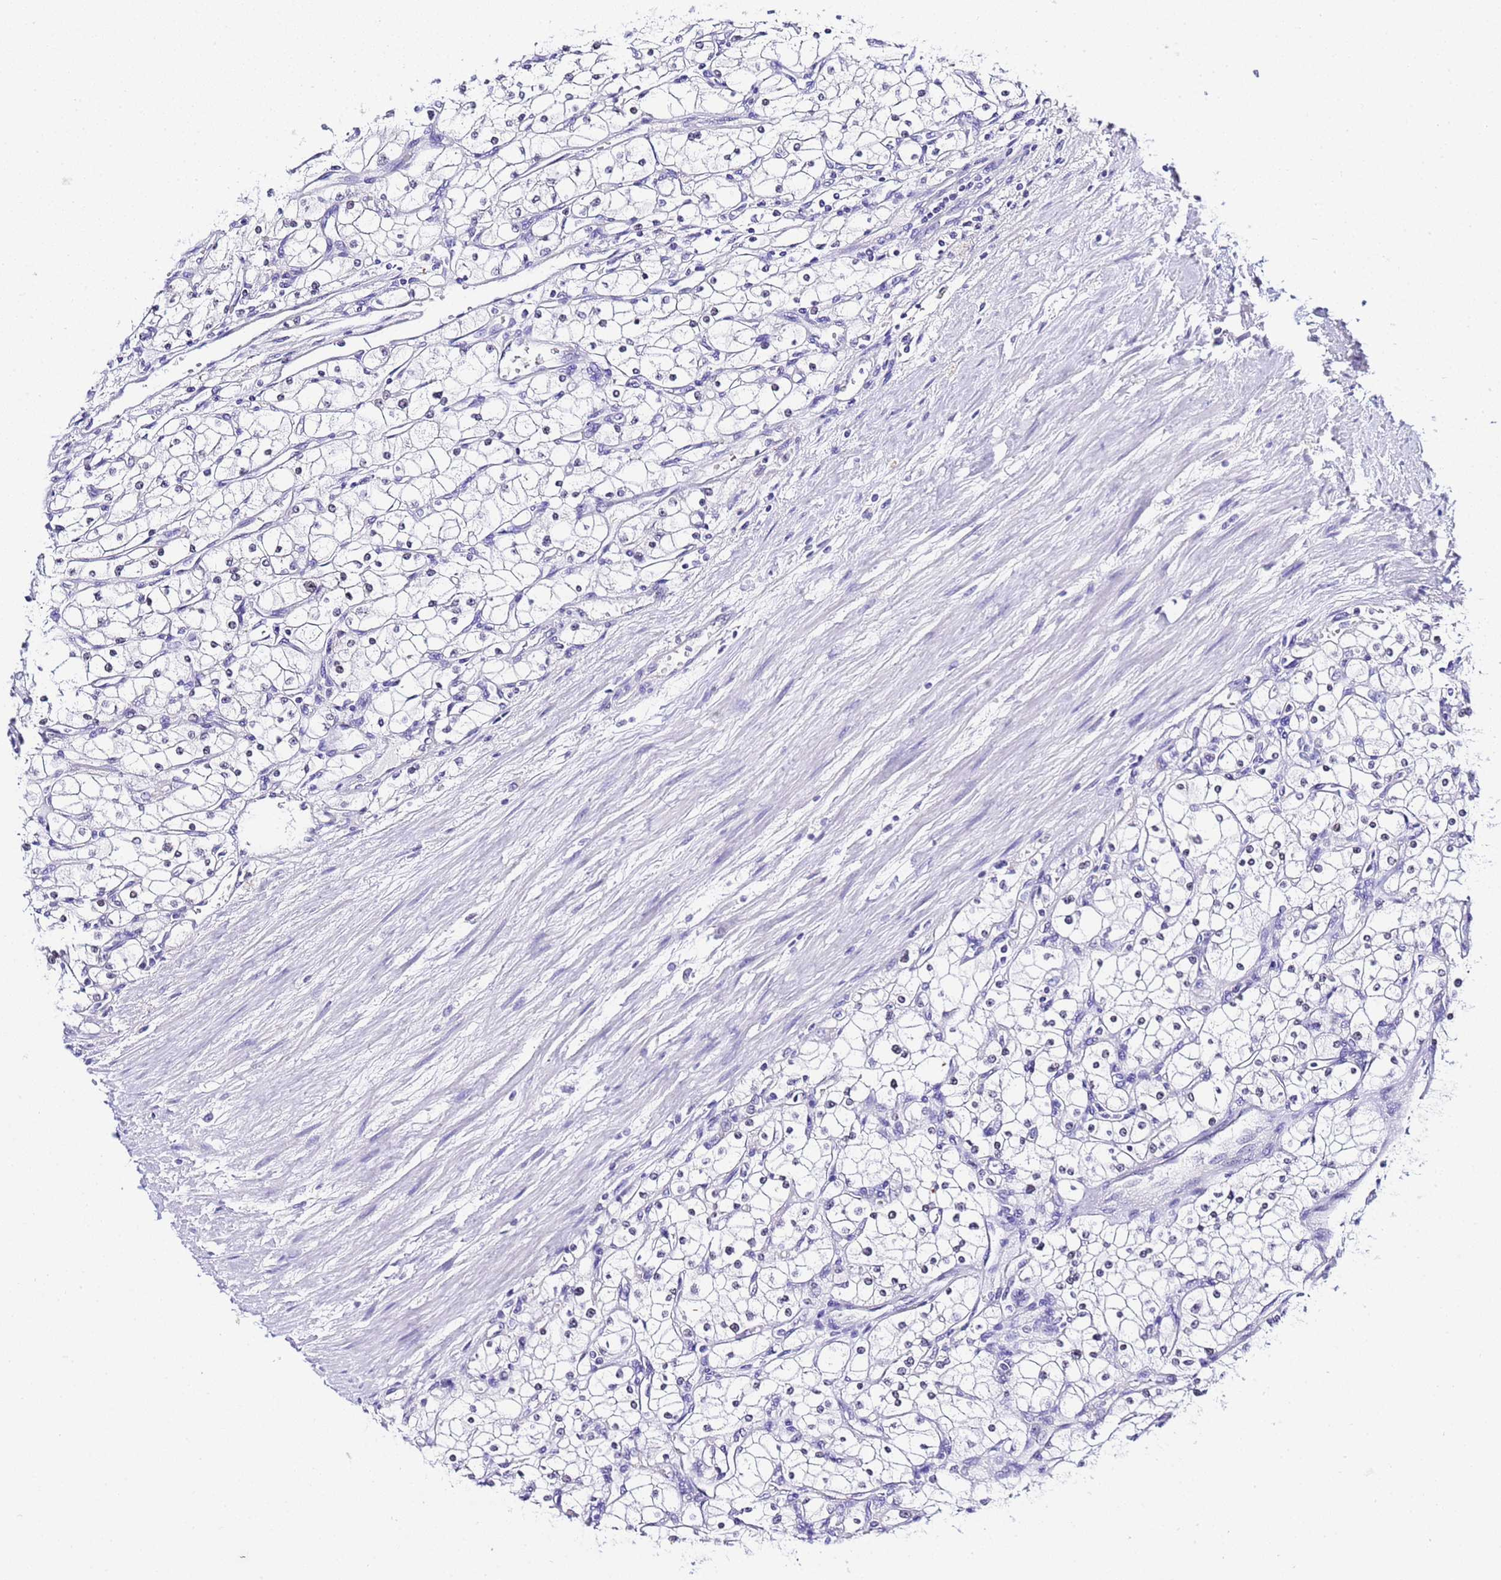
{"staining": {"intensity": "negative", "quantity": "none", "location": "none"}, "tissue": "renal cancer", "cell_type": "Tumor cells", "image_type": "cancer", "snomed": [{"axis": "morphology", "description": "Adenocarcinoma, NOS"}, {"axis": "topography", "description": "Kidney"}], "caption": "This is a photomicrograph of immunohistochemistry staining of renal adenocarcinoma, which shows no staining in tumor cells.", "gene": "ACTL6B", "patient": {"sex": "male", "age": 80}}